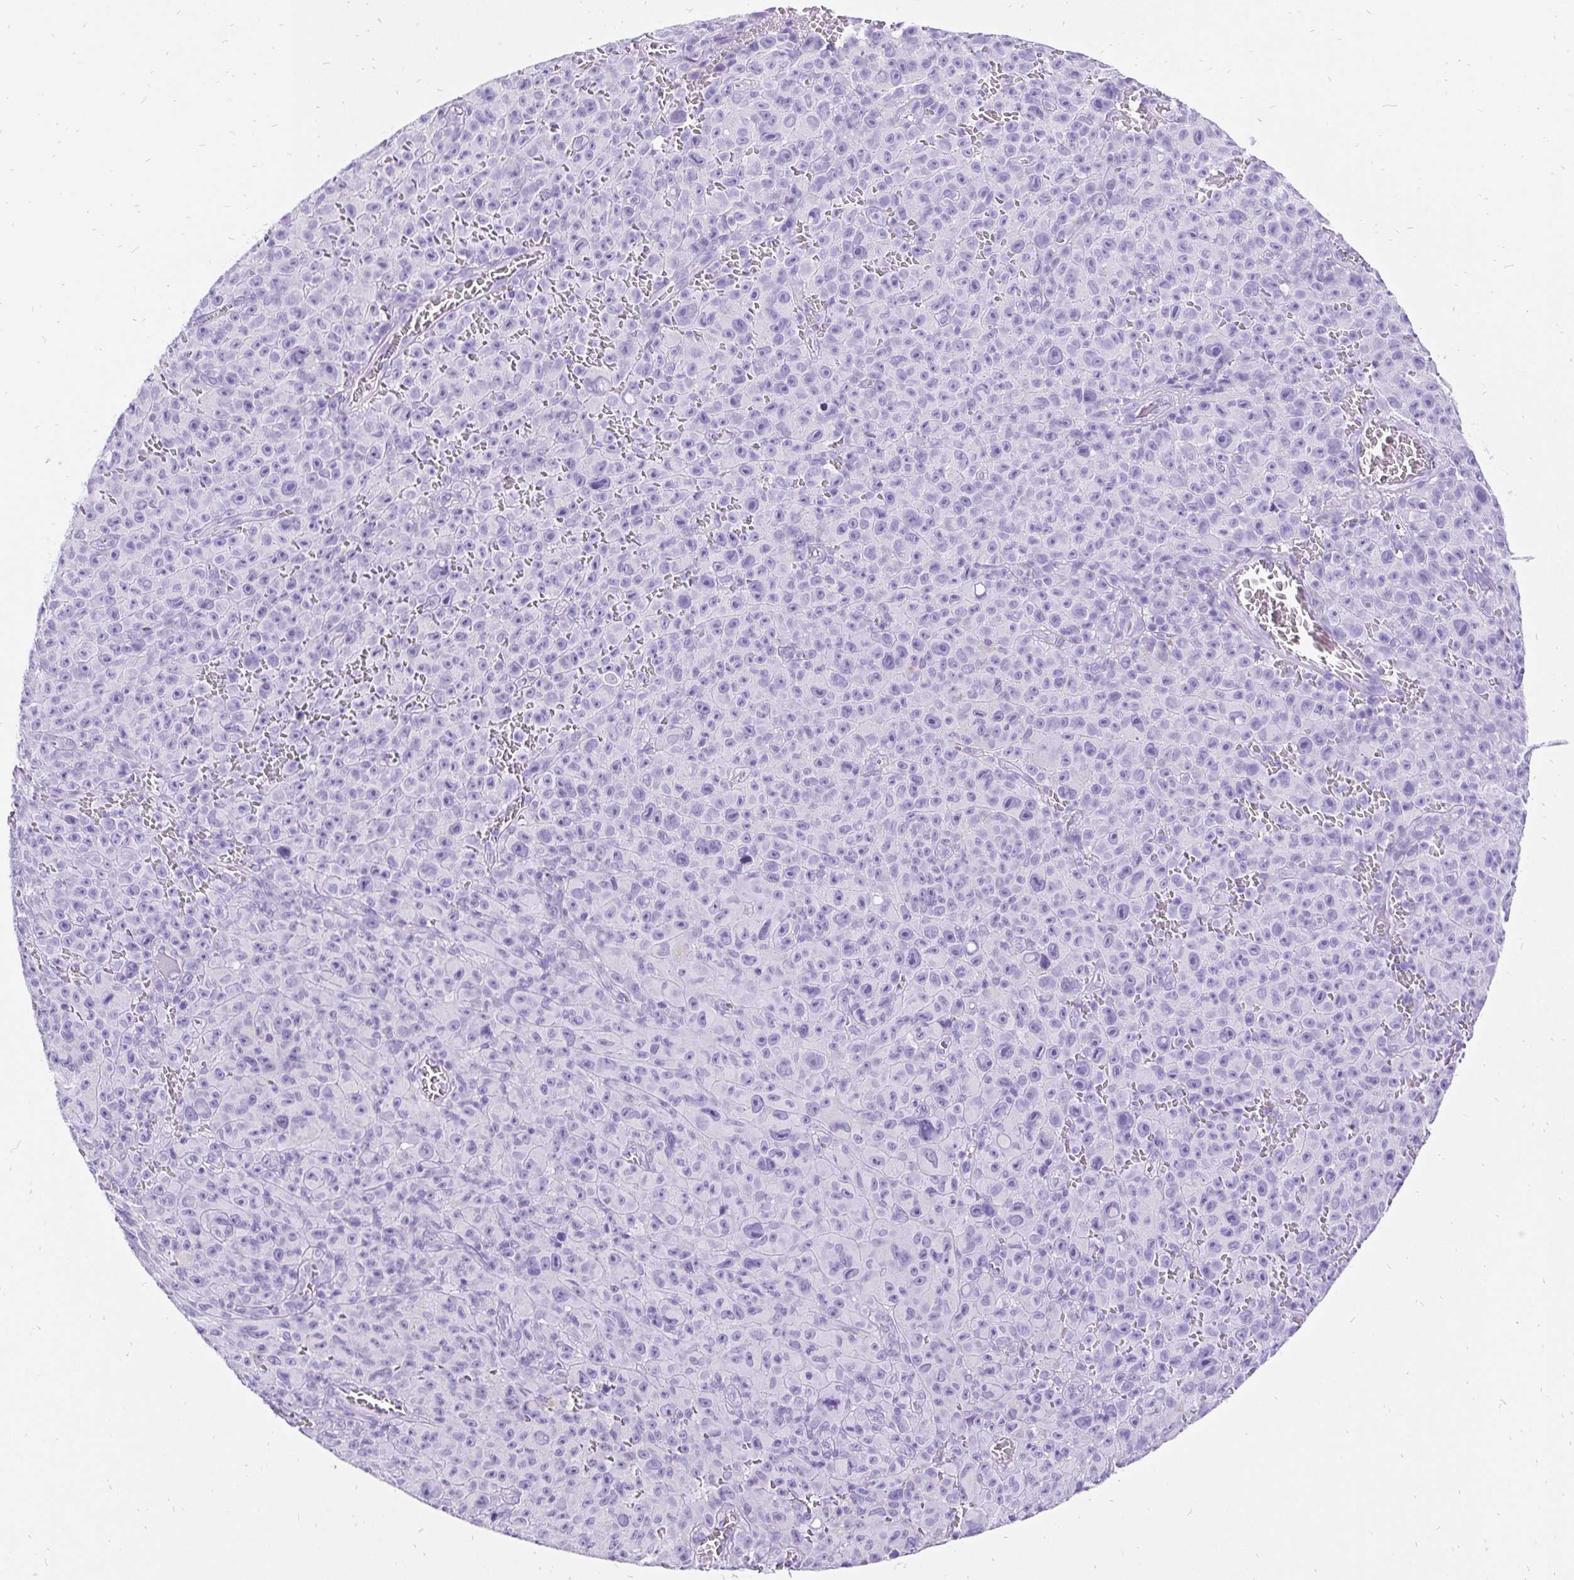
{"staining": {"intensity": "negative", "quantity": "none", "location": "none"}, "tissue": "melanoma", "cell_type": "Tumor cells", "image_type": "cancer", "snomed": [{"axis": "morphology", "description": "Malignant melanoma, NOS"}, {"axis": "topography", "description": "Skin"}], "caption": "Immunohistochemistry micrograph of neoplastic tissue: human malignant melanoma stained with DAB (3,3'-diaminobenzidine) displays no significant protein staining in tumor cells. Brightfield microscopy of IHC stained with DAB (brown) and hematoxylin (blue), captured at high magnification.", "gene": "KRT13", "patient": {"sex": "female", "age": 82}}